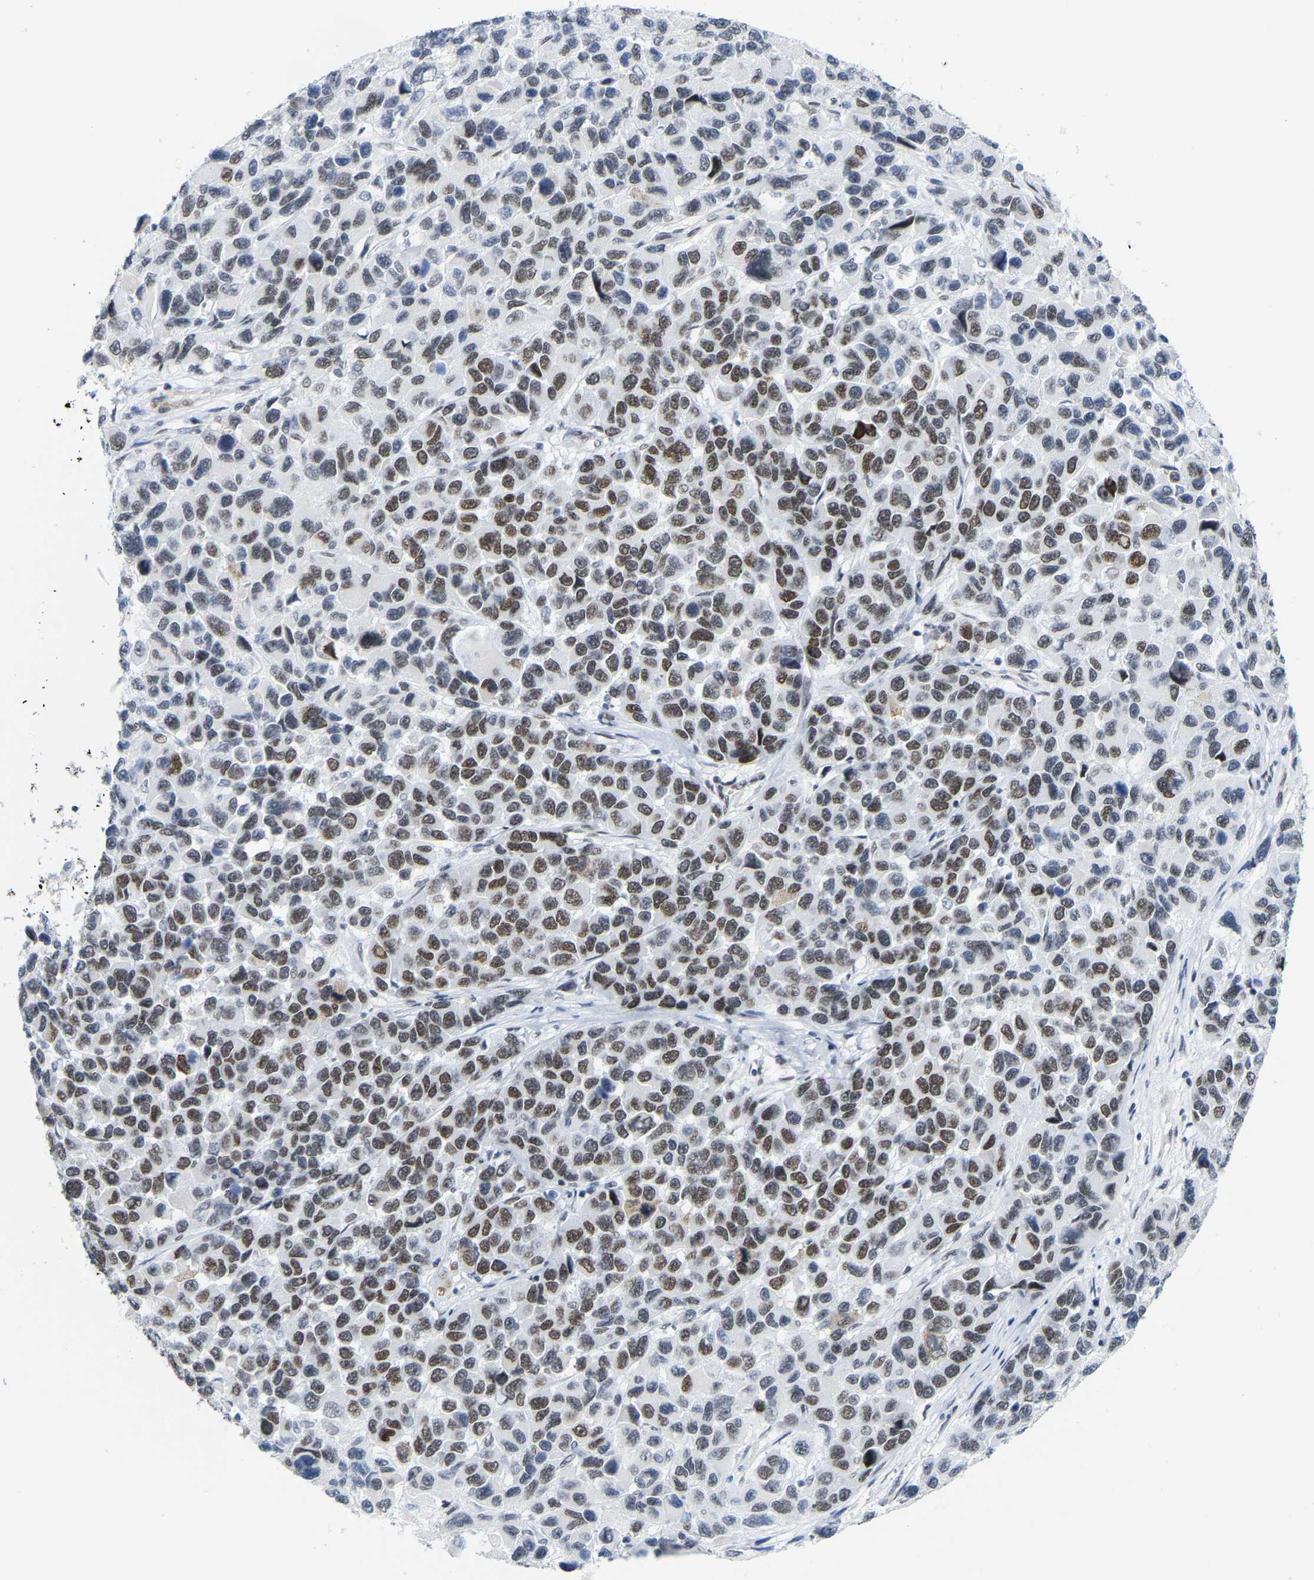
{"staining": {"intensity": "moderate", "quantity": ">75%", "location": "nuclear"}, "tissue": "melanoma", "cell_type": "Tumor cells", "image_type": "cancer", "snomed": [{"axis": "morphology", "description": "Malignant melanoma, NOS"}, {"axis": "topography", "description": "Skin"}], "caption": "Brown immunohistochemical staining in melanoma reveals moderate nuclear positivity in approximately >75% of tumor cells.", "gene": "FAM180A", "patient": {"sex": "male", "age": 53}}